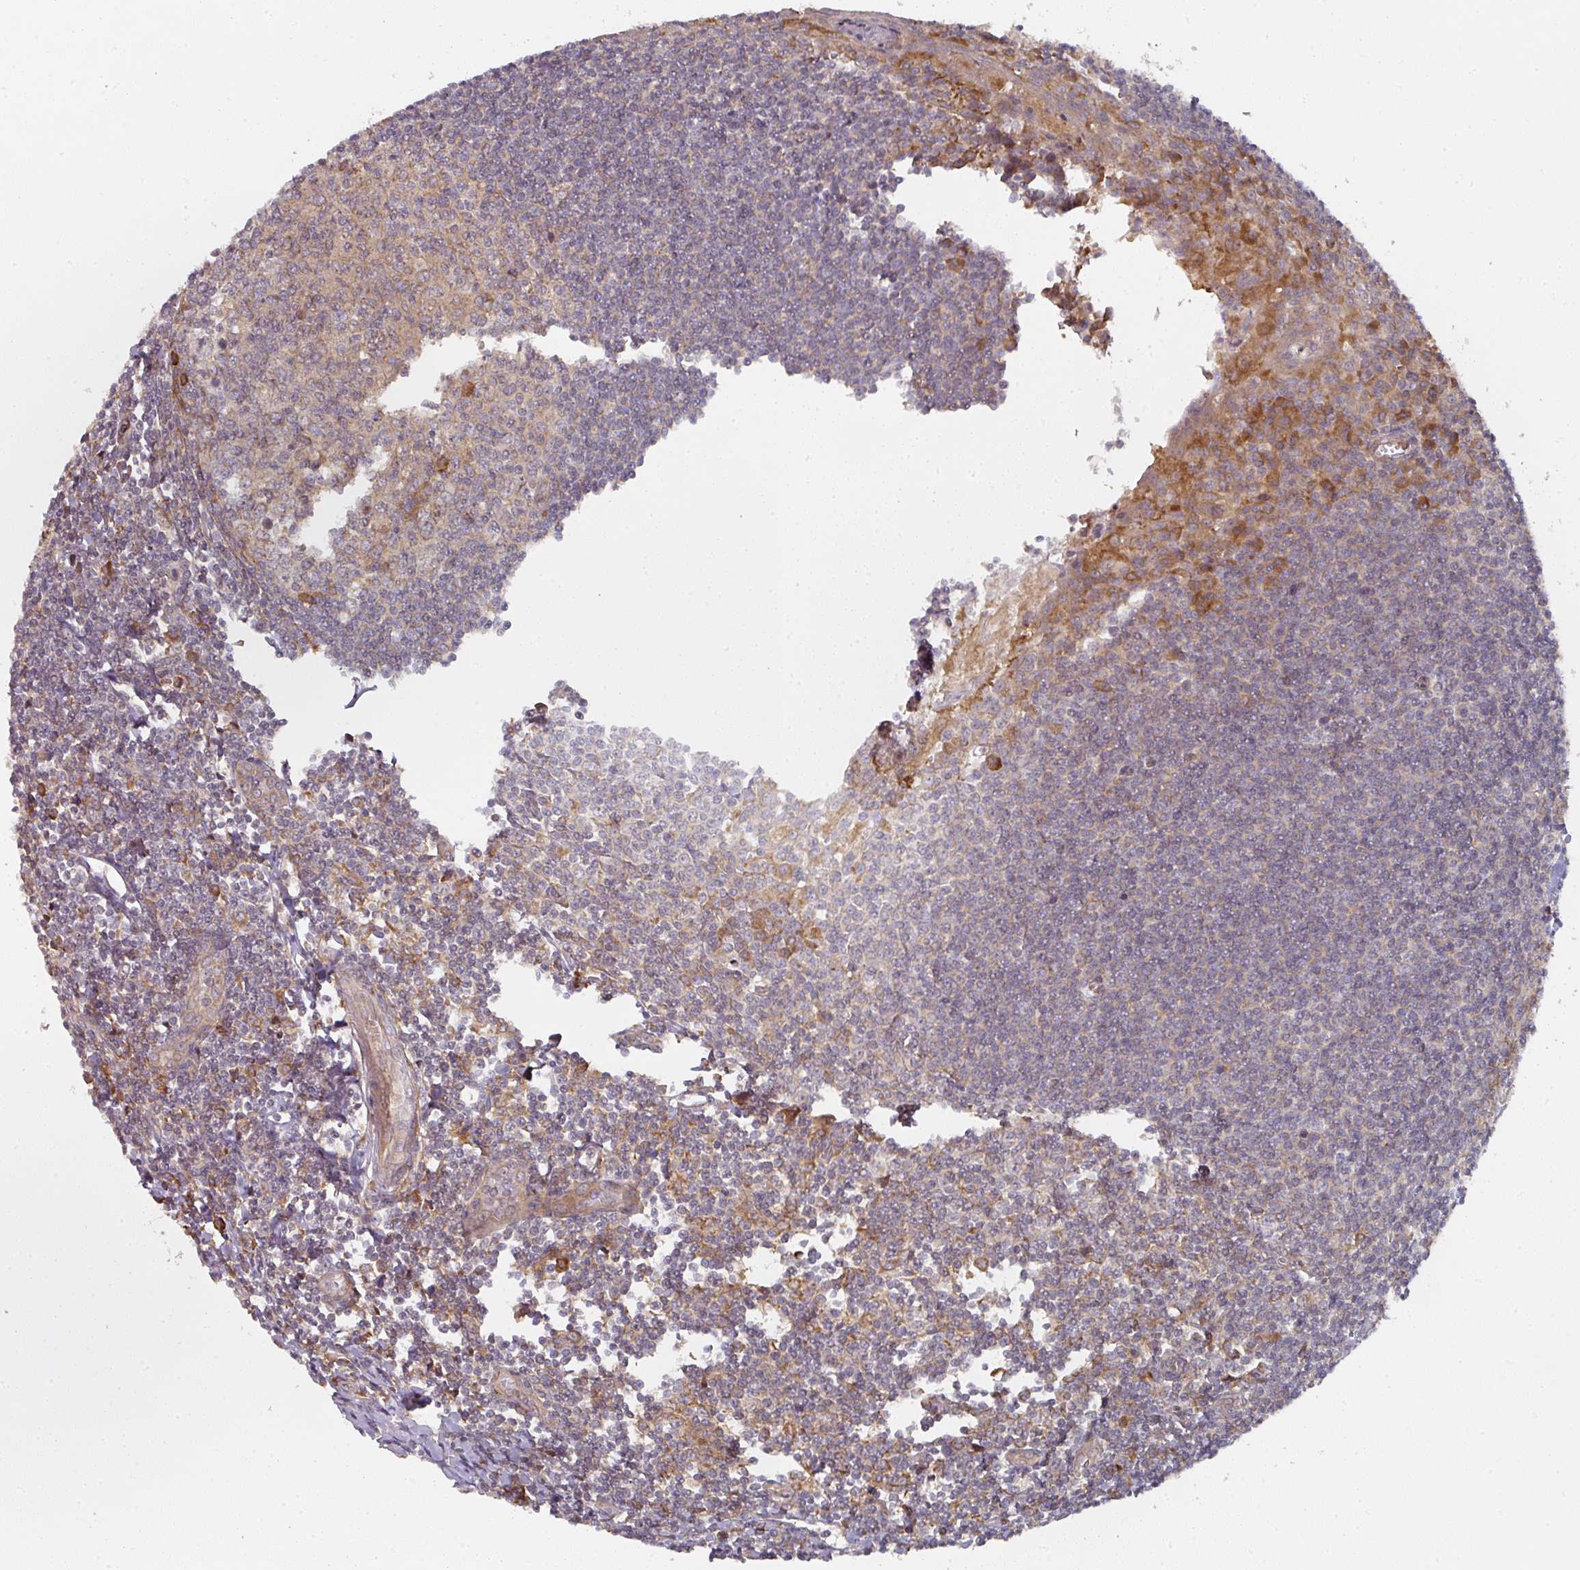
{"staining": {"intensity": "strong", "quantity": "<25%", "location": "cytoplasmic/membranous"}, "tissue": "tonsil", "cell_type": "Germinal center cells", "image_type": "normal", "snomed": [{"axis": "morphology", "description": "Normal tissue, NOS"}, {"axis": "topography", "description": "Tonsil"}], "caption": "Immunohistochemistry image of unremarkable tonsil: human tonsil stained using IHC reveals medium levels of strong protein expression localized specifically in the cytoplasmic/membranous of germinal center cells, appearing as a cytoplasmic/membranous brown color.", "gene": "CEP95", "patient": {"sex": "male", "age": 27}}